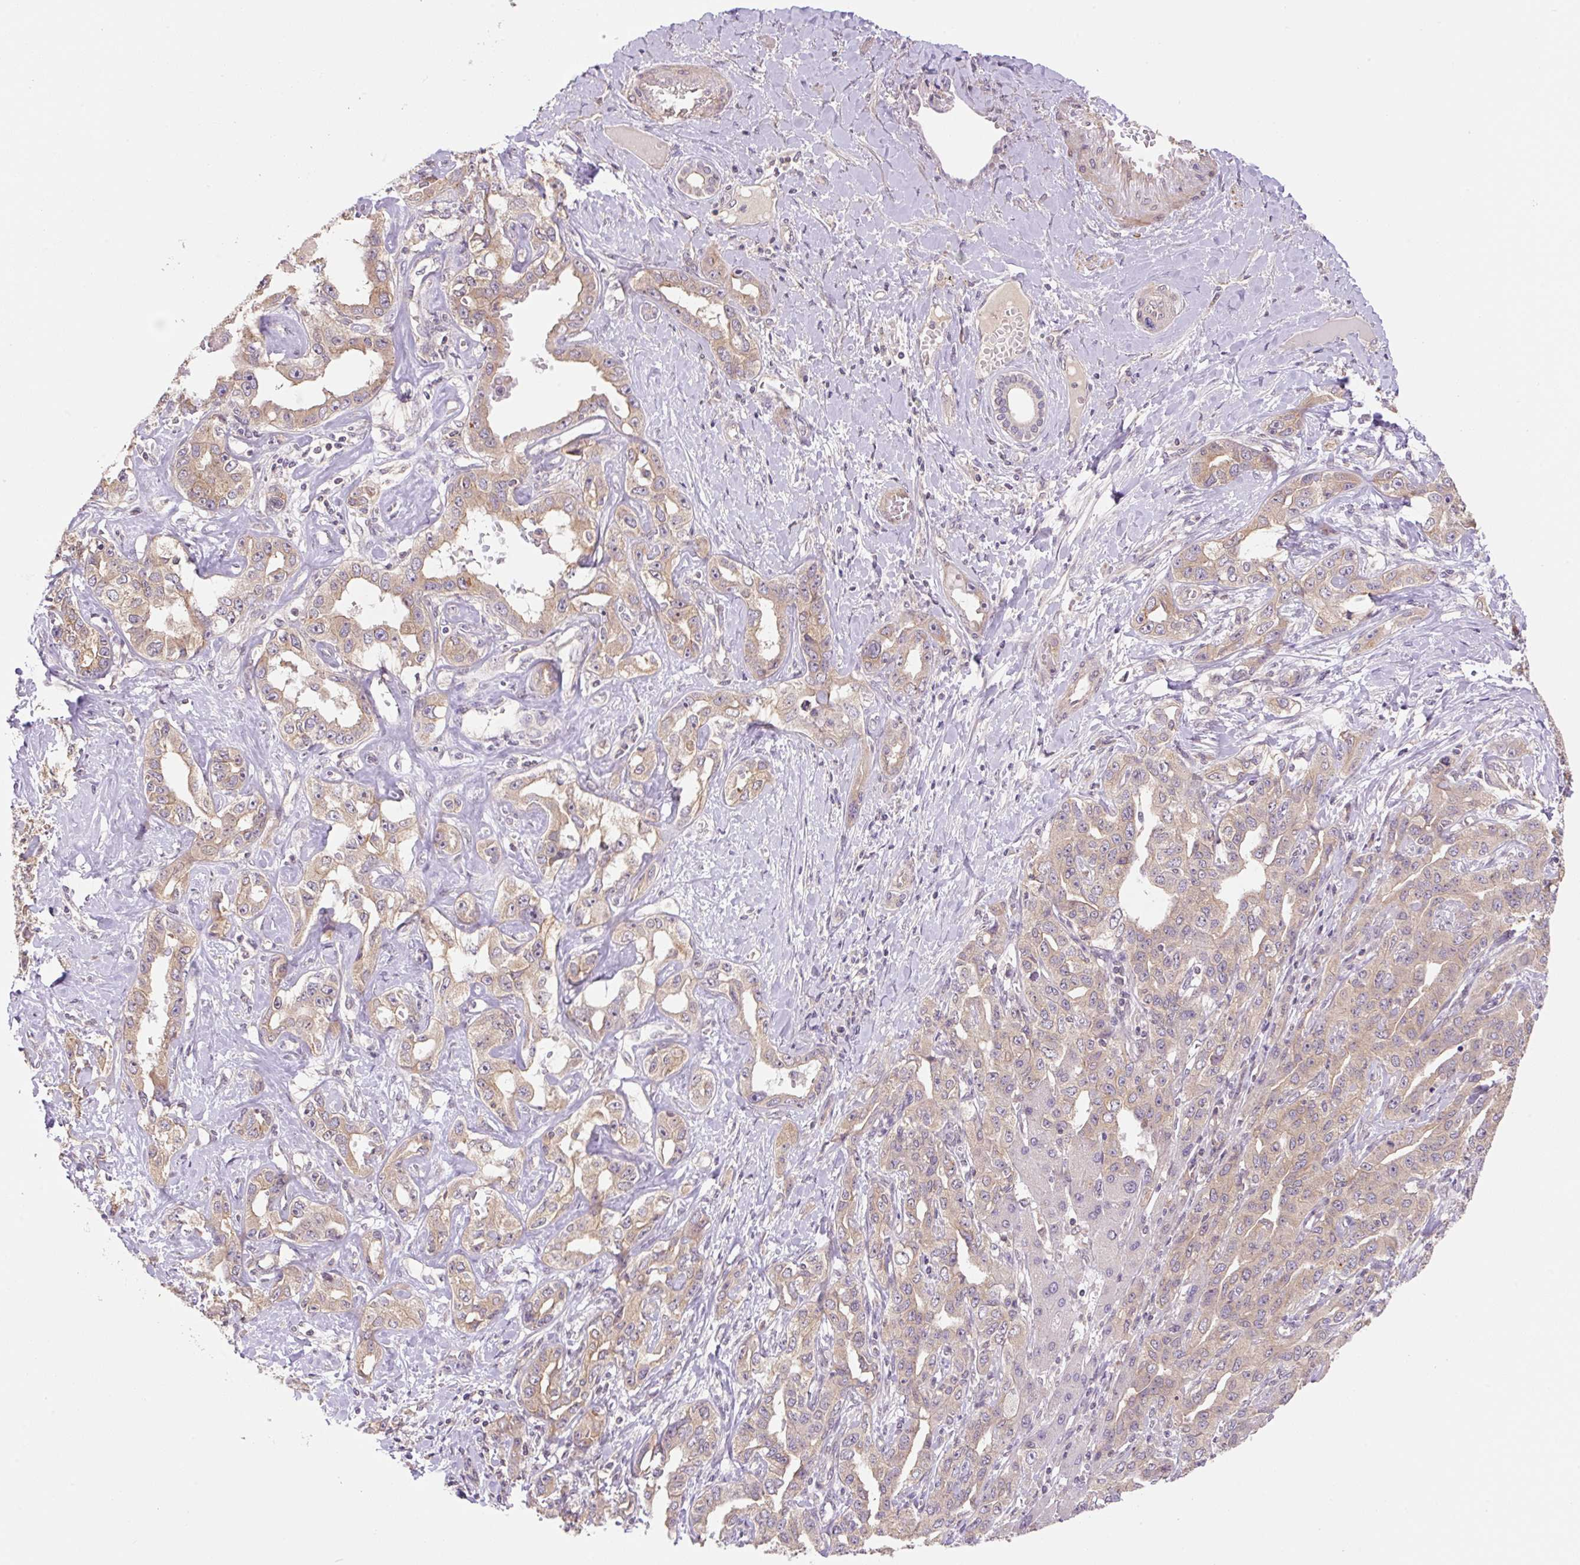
{"staining": {"intensity": "moderate", "quantity": ">75%", "location": "cytoplasmic/membranous"}, "tissue": "liver cancer", "cell_type": "Tumor cells", "image_type": "cancer", "snomed": [{"axis": "morphology", "description": "Cholangiocarcinoma"}, {"axis": "topography", "description": "Liver"}], "caption": "Immunohistochemical staining of liver cancer shows moderate cytoplasmic/membranous protein expression in approximately >75% of tumor cells.", "gene": "COX8A", "patient": {"sex": "male", "age": 59}}